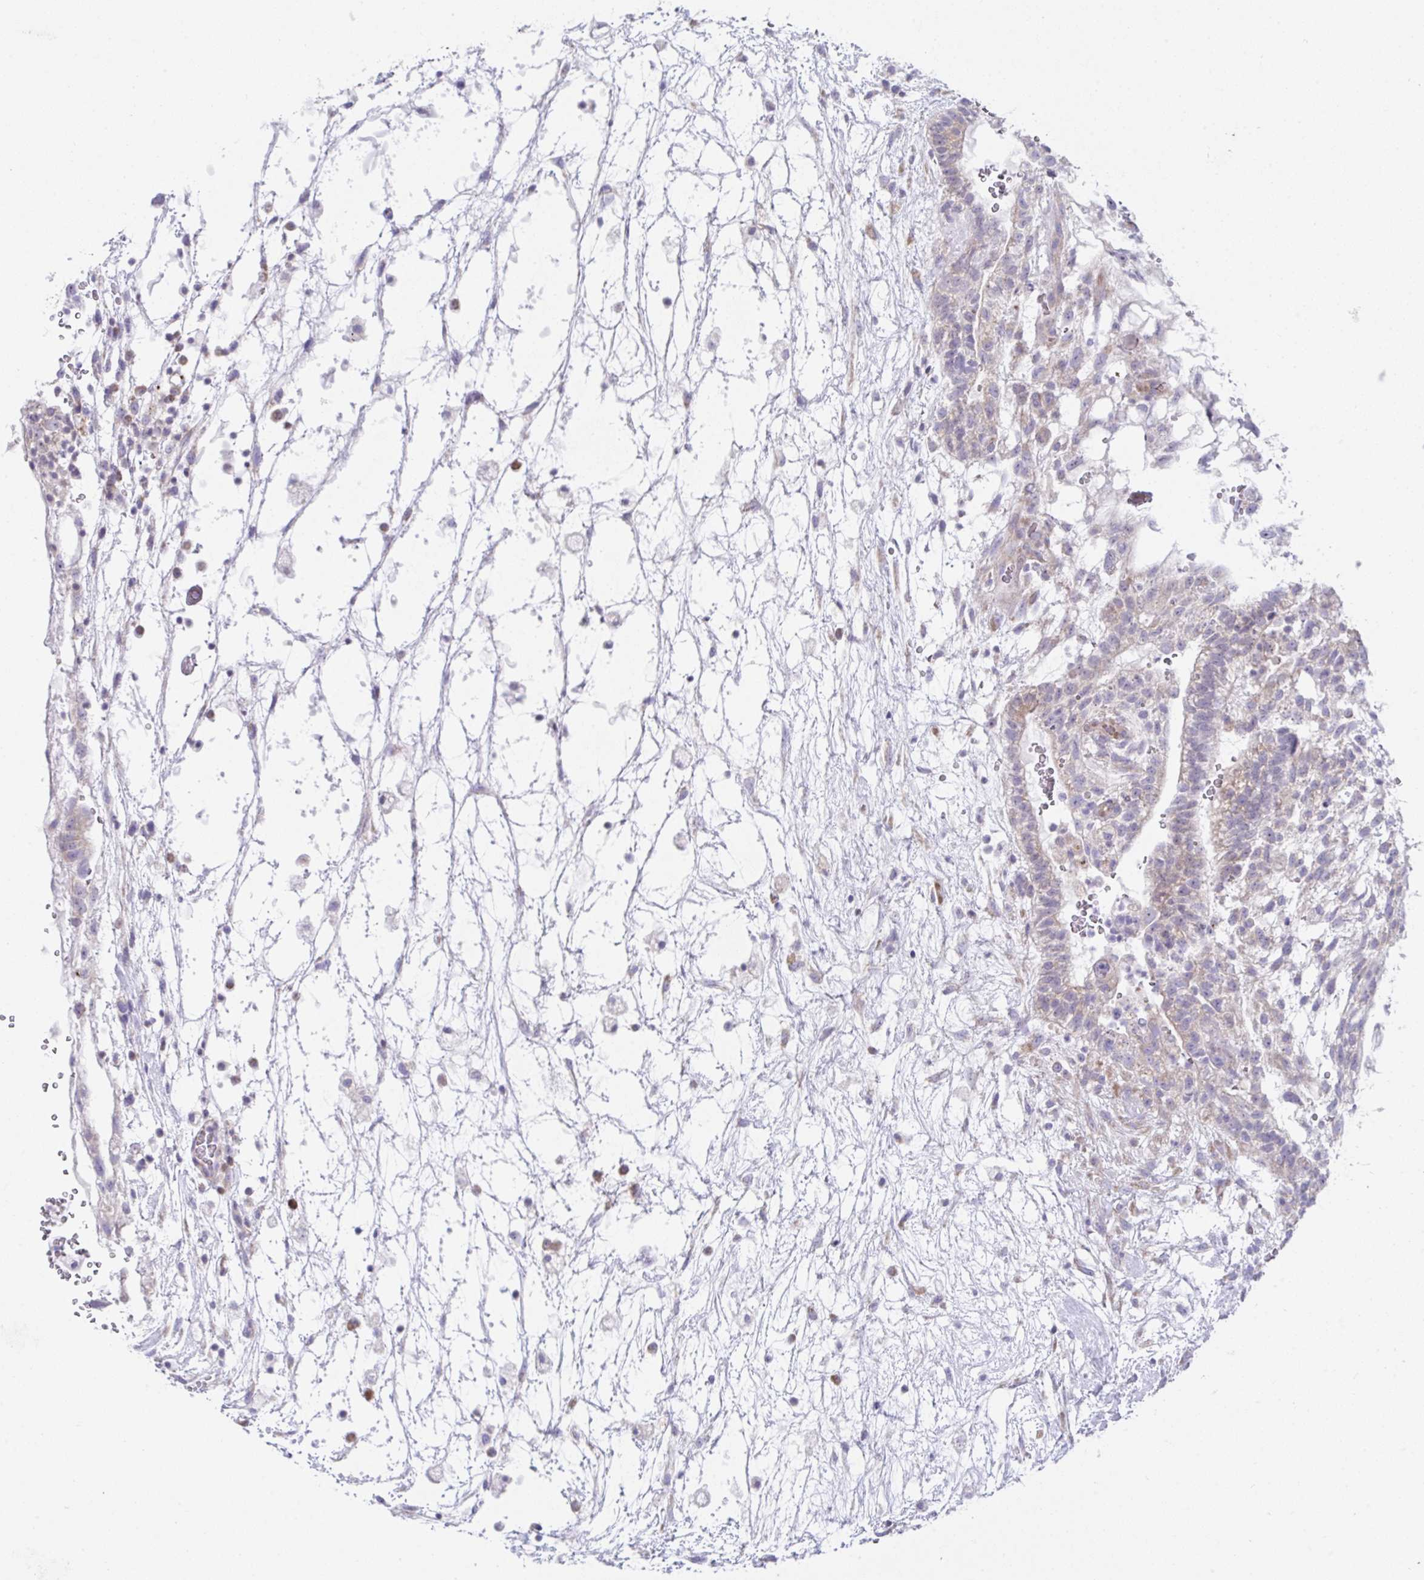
{"staining": {"intensity": "weak", "quantity": "25%-75%", "location": "cytoplasmic/membranous"}, "tissue": "testis cancer", "cell_type": "Tumor cells", "image_type": "cancer", "snomed": [{"axis": "morphology", "description": "Normal tissue, NOS"}, {"axis": "morphology", "description": "Carcinoma, Embryonal, NOS"}, {"axis": "topography", "description": "Testis"}], "caption": "The micrograph displays immunohistochemical staining of embryonal carcinoma (testis). There is weak cytoplasmic/membranous positivity is identified in approximately 25%-75% of tumor cells. (IHC, brightfield microscopy, high magnification).", "gene": "FAU", "patient": {"sex": "male", "age": 32}}